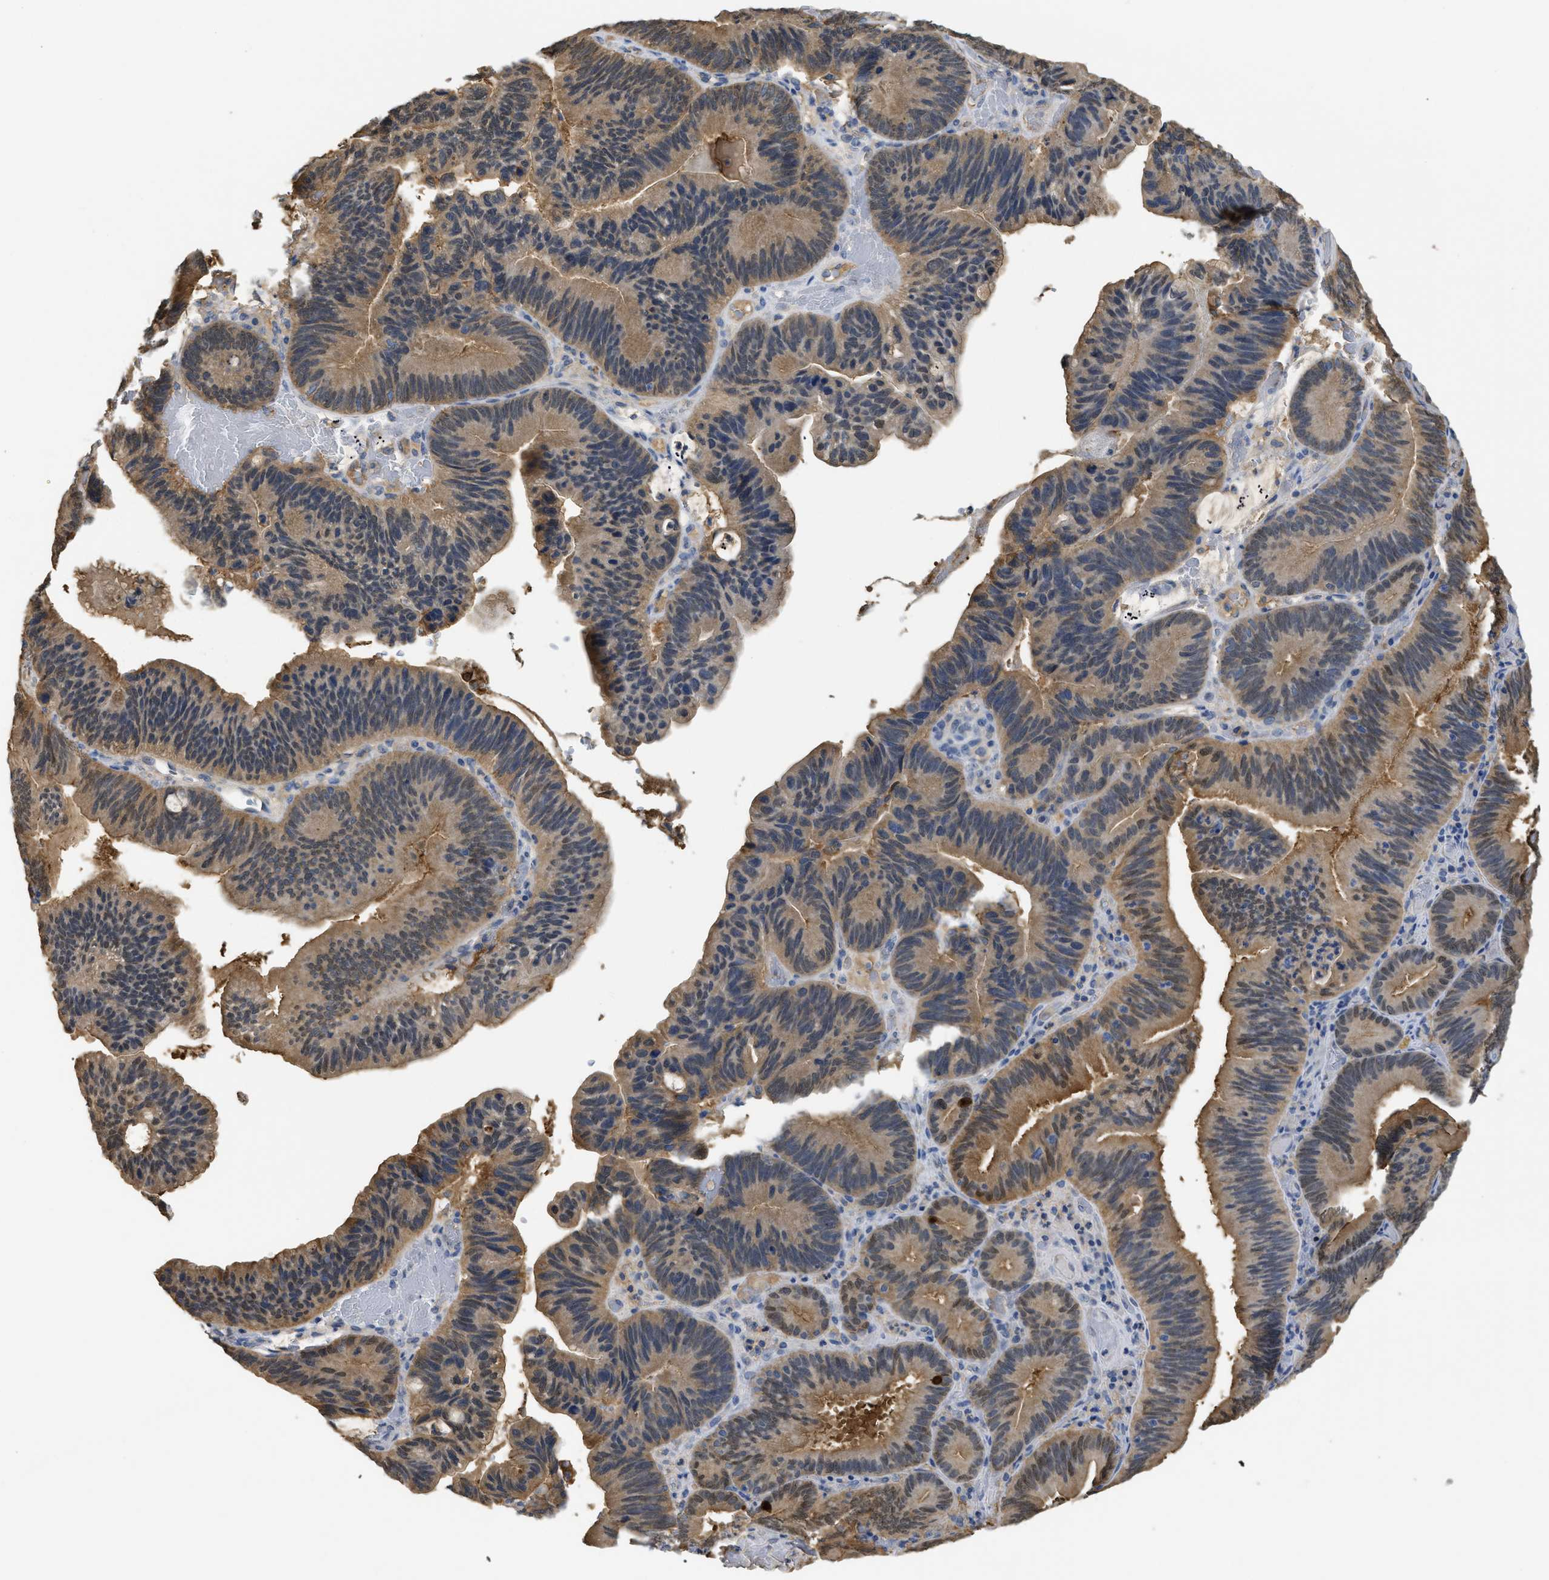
{"staining": {"intensity": "moderate", "quantity": ">75%", "location": "cytoplasmic/membranous,nuclear"}, "tissue": "pancreatic cancer", "cell_type": "Tumor cells", "image_type": "cancer", "snomed": [{"axis": "morphology", "description": "Adenocarcinoma, NOS"}, {"axis": "topography", "description": "Pancreas"}], "caption": "Brown immunohistochemical staining in adenocarcinoma (pancreatic) reveals moderate cytoplasmic/membranous and nuclear positivity in approximately >75% of tumor cells.", "gene": "ANXA4", "patient": {"sex": "male", "age": 82}}